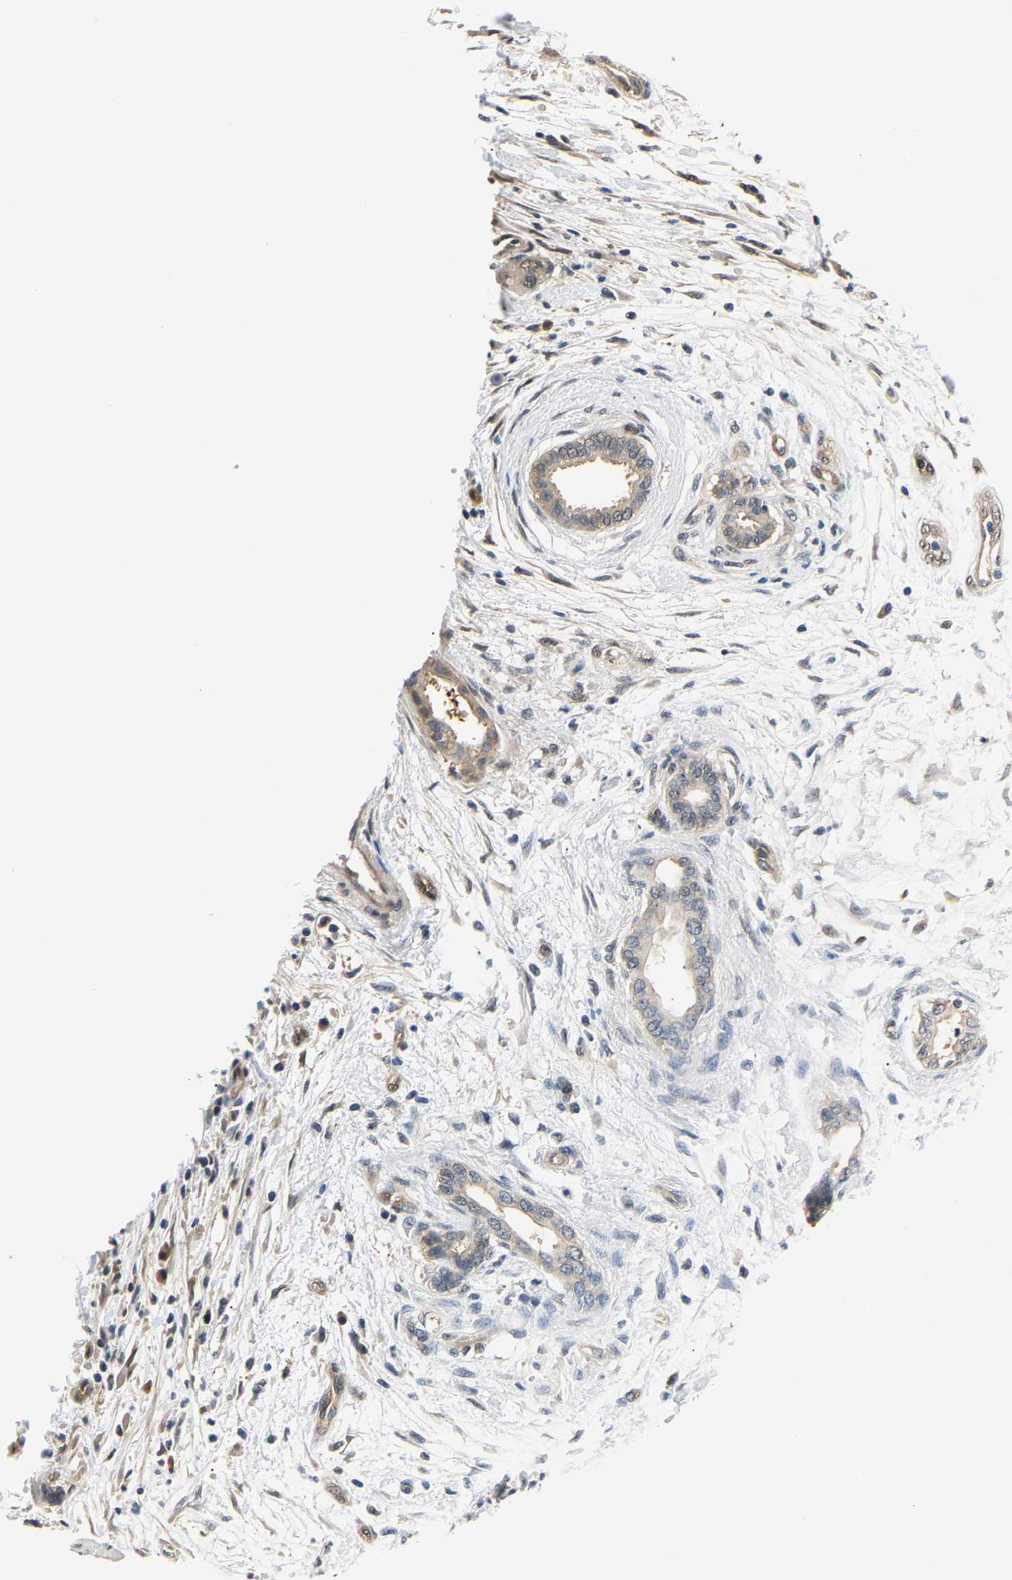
{"staining": {"intensity": "weak", "quantity": "25%-75%", "location": "cytoplasmic/membranous"}, "tissue": "pancreatic cancer", "cell_type": "Tumor cells", "image_type": "cancer", "snomed": [{"axis": "morphology", "description": "Normal tissue, NOS"}, {"axis": "morphology", "description": "Adenocarcinoma, NOS"}, {"axis": "topography", "description": "Pancreas"}], "caption": "Adenocarcinoma (pancreatic) stained with a protein marker displays weak staining in tumor cells.", "gene": "ARHGEF12", "patient": {"sex": "female", "age": 71}}